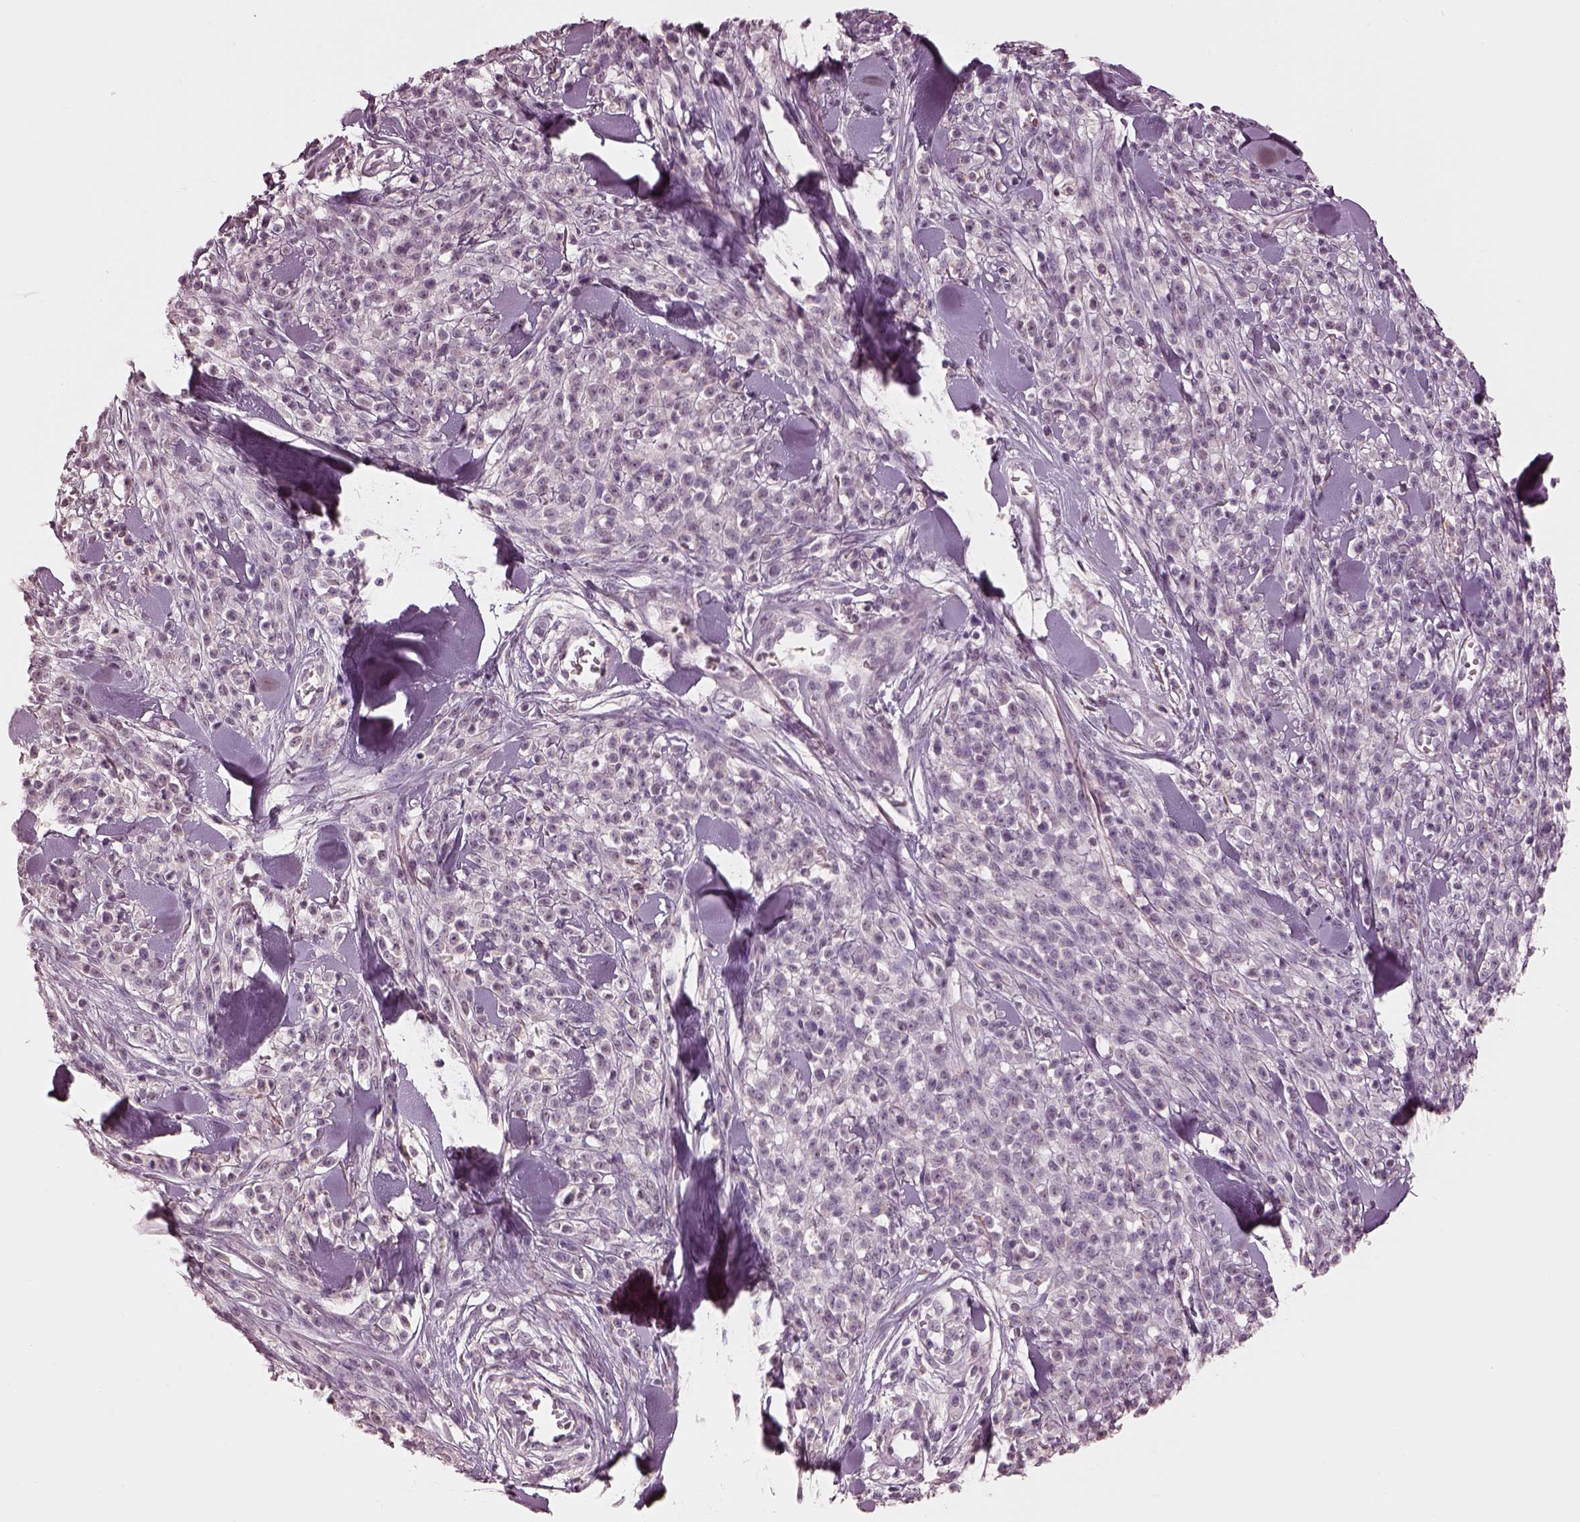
{"staining": {"intensity": "negative", "quantity": "none", "location": "none"}, "tissue": "melanoma", "cell_type": "Tumor cells", "image_type": "cancer", "snomed": [{"axis": "morphology", "description": "Malignant melanoma, NOS"}, {"axis": "topography", "description": "Skin"}, {"axis": "topography", "description": "Skin of trunk"}], "caption": "IHC of human malignant melanoma demonstrates no positivity in tumor cells. (Stains: DAB (3,3'-diaminobenzidine) immunohistochemistry with hematoxylin counter stain, Microscopy: brightfield microscopy at high magnification).", "gene": "MIA", "patient": {"sex": "male", "age": 74}}